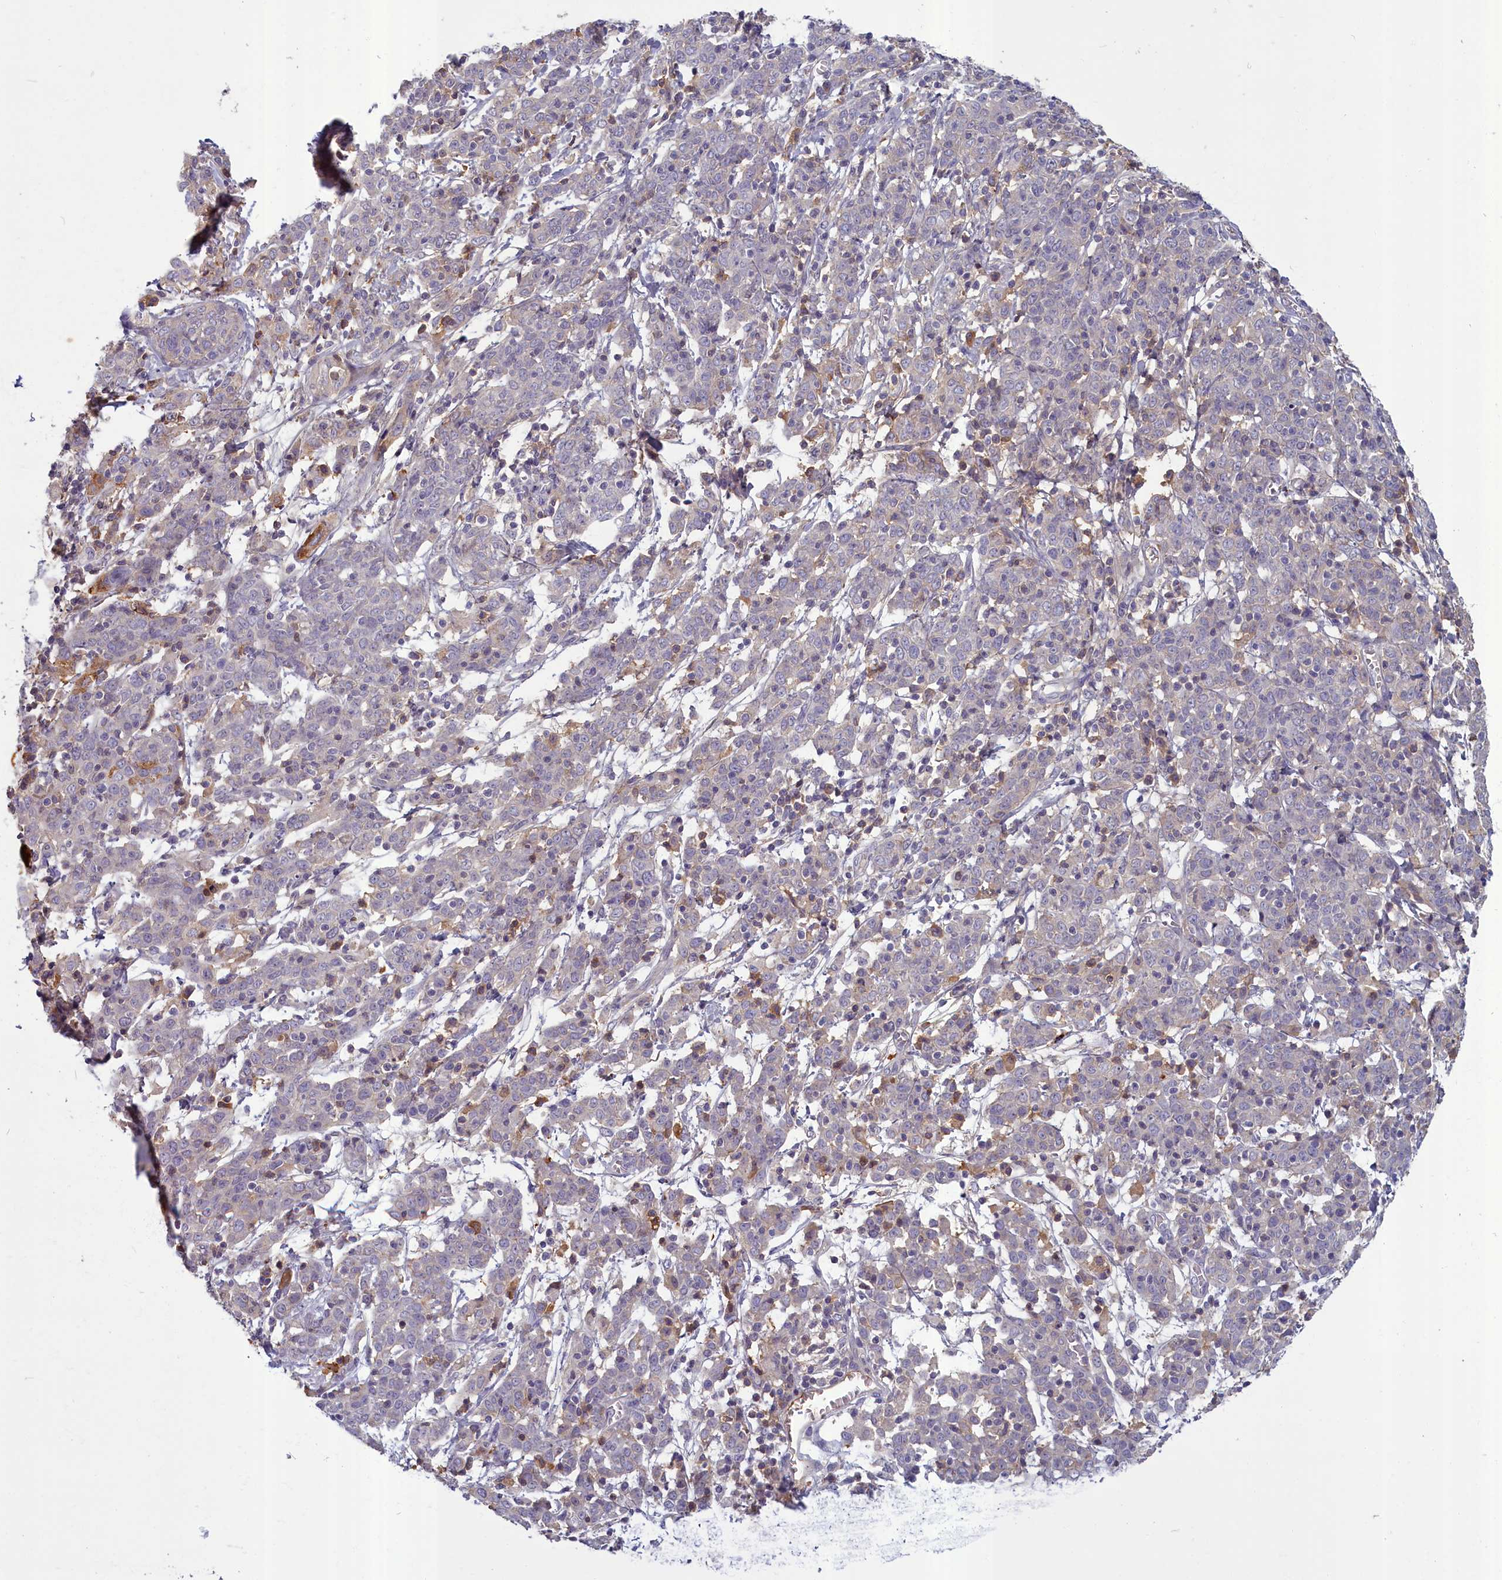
{"staining": {"intensity": "negative", "quantity": "none", "location": "none"}, "tissue": "cervical cancer", "cell_type": "Tumor cells", "image_type": "cancer", "snomed": [{"axis": "morphology", "description": "Squamous cell carcinoma, NOS"}, {"axis": "topography", "description": "Cervix"}], "caption": "Immunohistochemical staining of human cervical cancer demonstrates no significant expression in tumor cells.", "gene": "SV2C", "patient": {"sex": "female", "age": 67}}